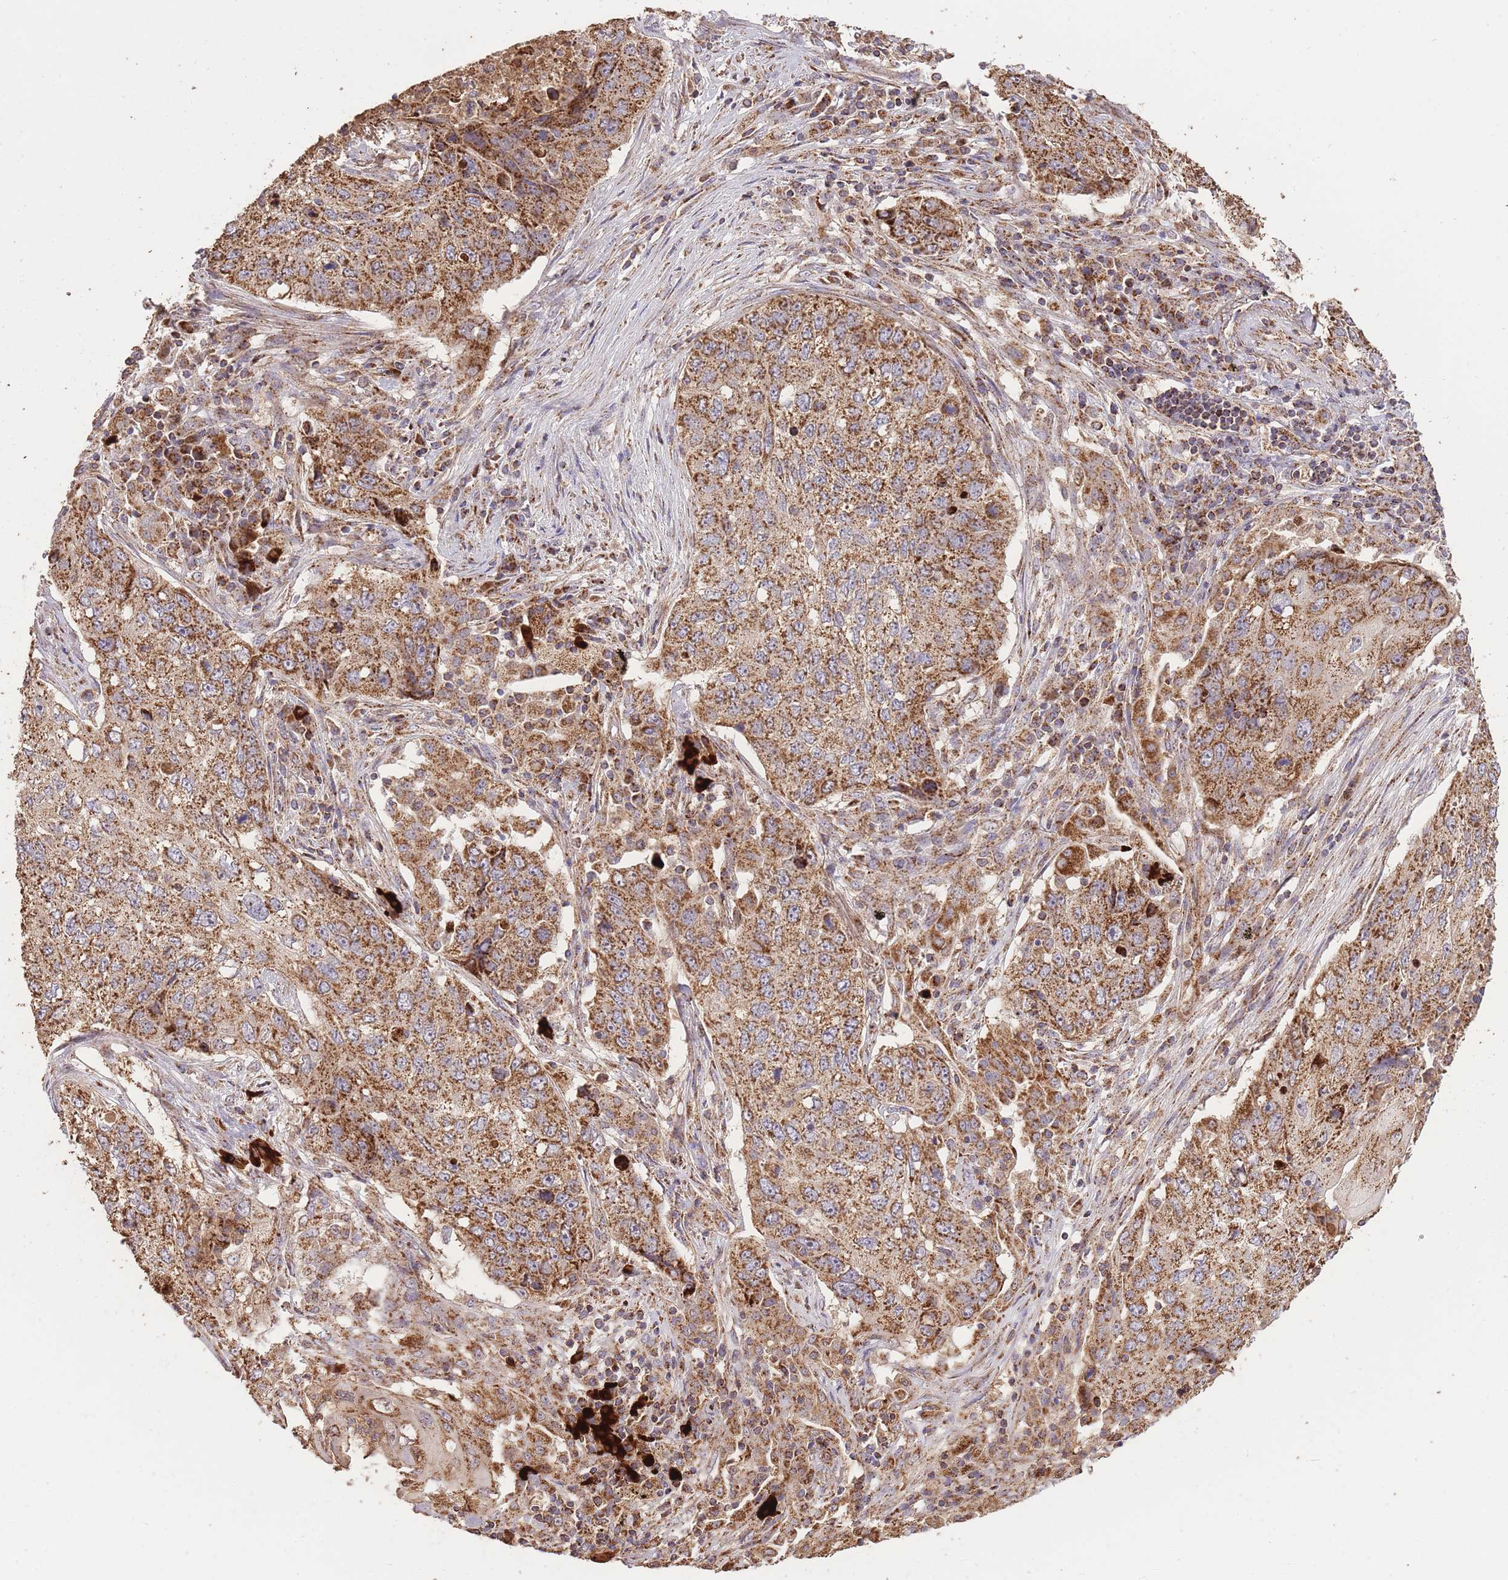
{"staining": {"intensity": "strong", "quantity": ">75%", "location": "cytoplasmic/membranous"}, "tissue": "lung cancer", "cell_type": "Tumor cells", "image_type": "cancer", "snomed": [{"axis": "morphology", "description": "Squamous cell carcinoma, NOS"}, {"axis": "topography", "description": "Lung"}], "caption": "Brown immunohistochemical staining in human squamous cell carcinoma (lung) reveals strong cytoplasmic/membranous expression in about >75% of tumor cells. (brown staining indicates protein expression, while blue staining denotes nuclei).", "gene": "PREP", "patient": {"sex": "female", "age": 63}}